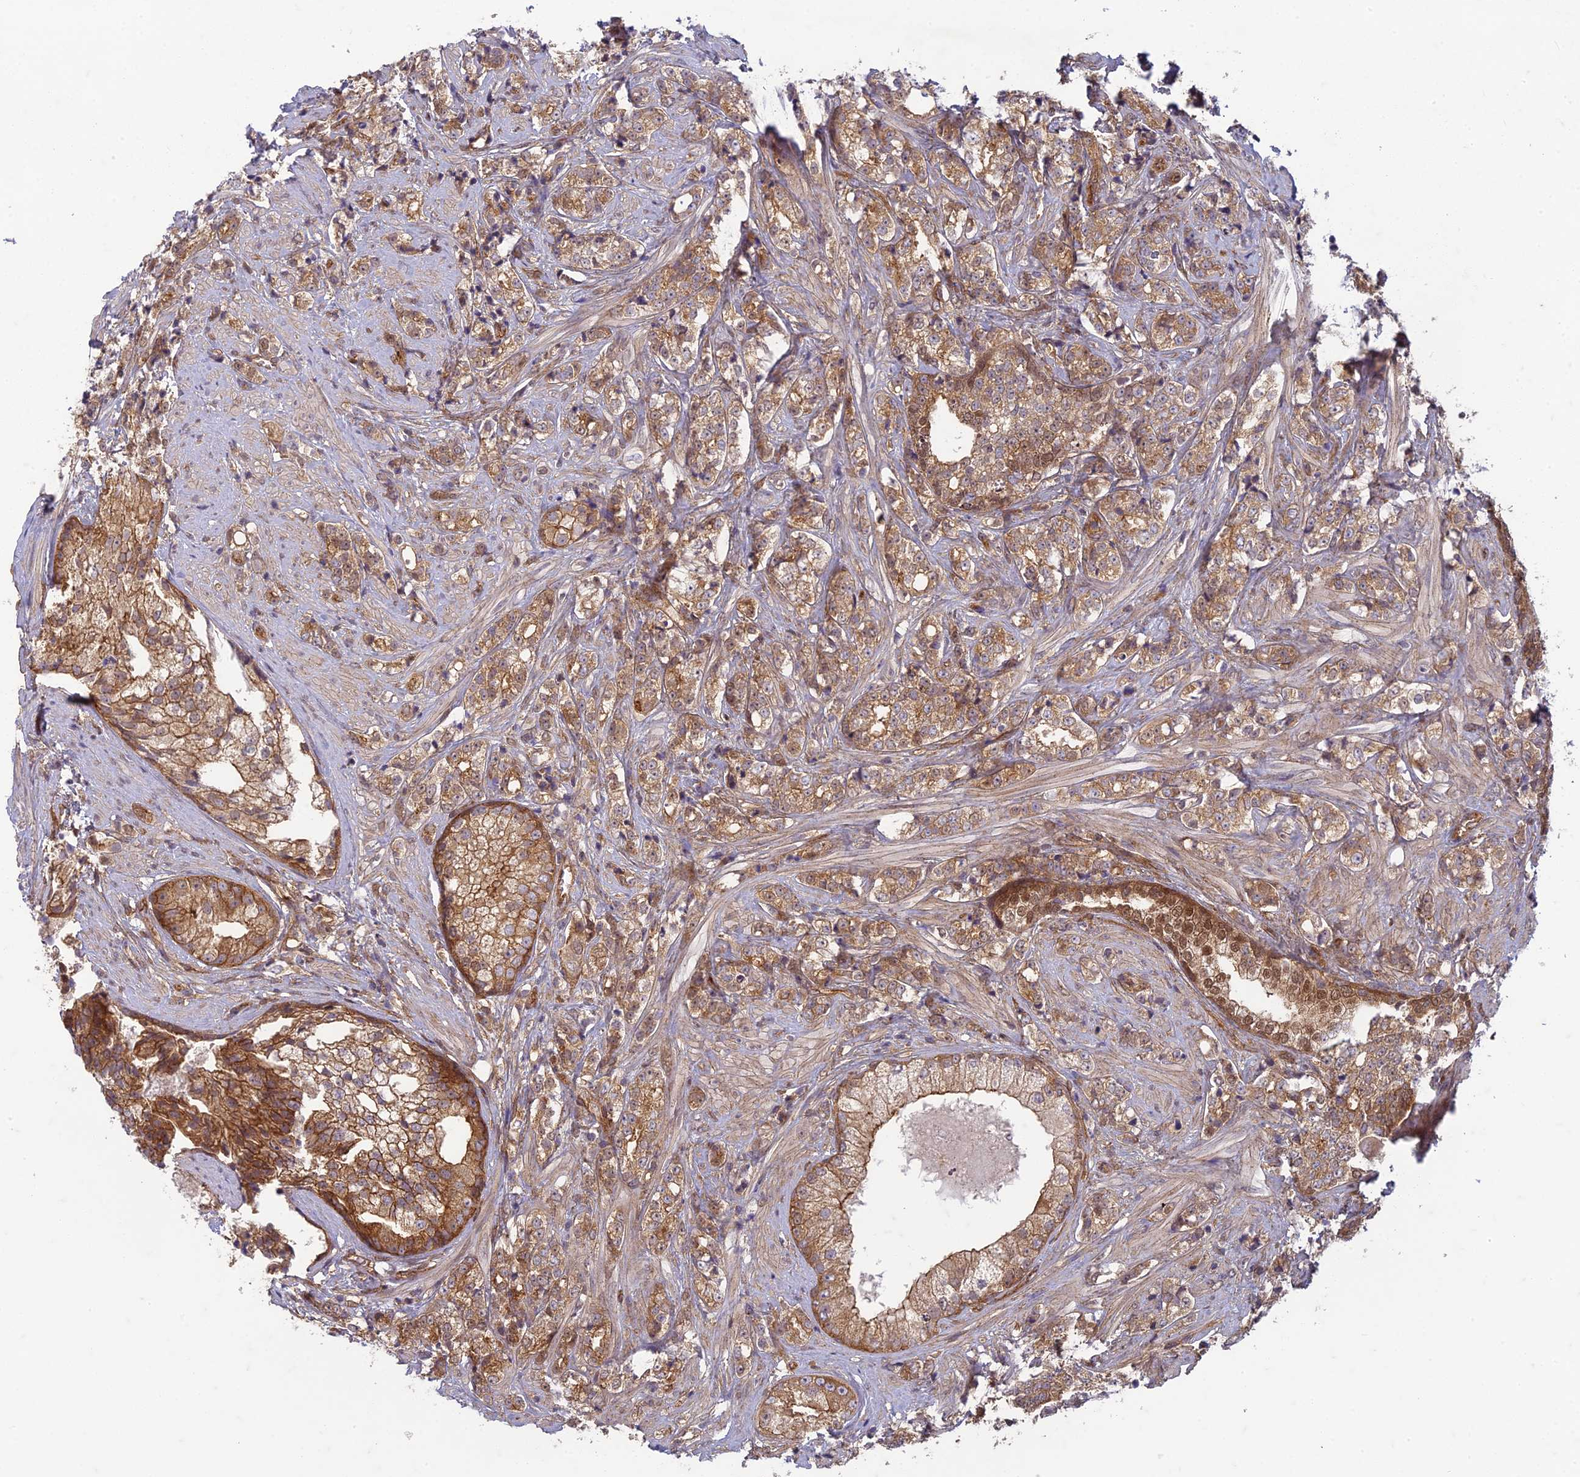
{"staining": {"intensity": "moderate", "quantity": ">75%", "location": "cytoplasmic/membranous"}, "tissue": "prostate cancer", "cell_type": "Tumor cells", "image_type": "cancer", "snomed": [{"axis": "morphology", "description": "Adenocarcinoma, High grade"}, {"axis": "topography", "description": "Prostate"}], "caption": "Approximately >75% of tumor cells in human prostate high-grade adenocarcinoma display moderate cytoplasmic/membranous protein positivity as visualized by brown immunohistochemical staining.", "gene": "TCF25", "patient": {"sex": "male", "age": 69}}